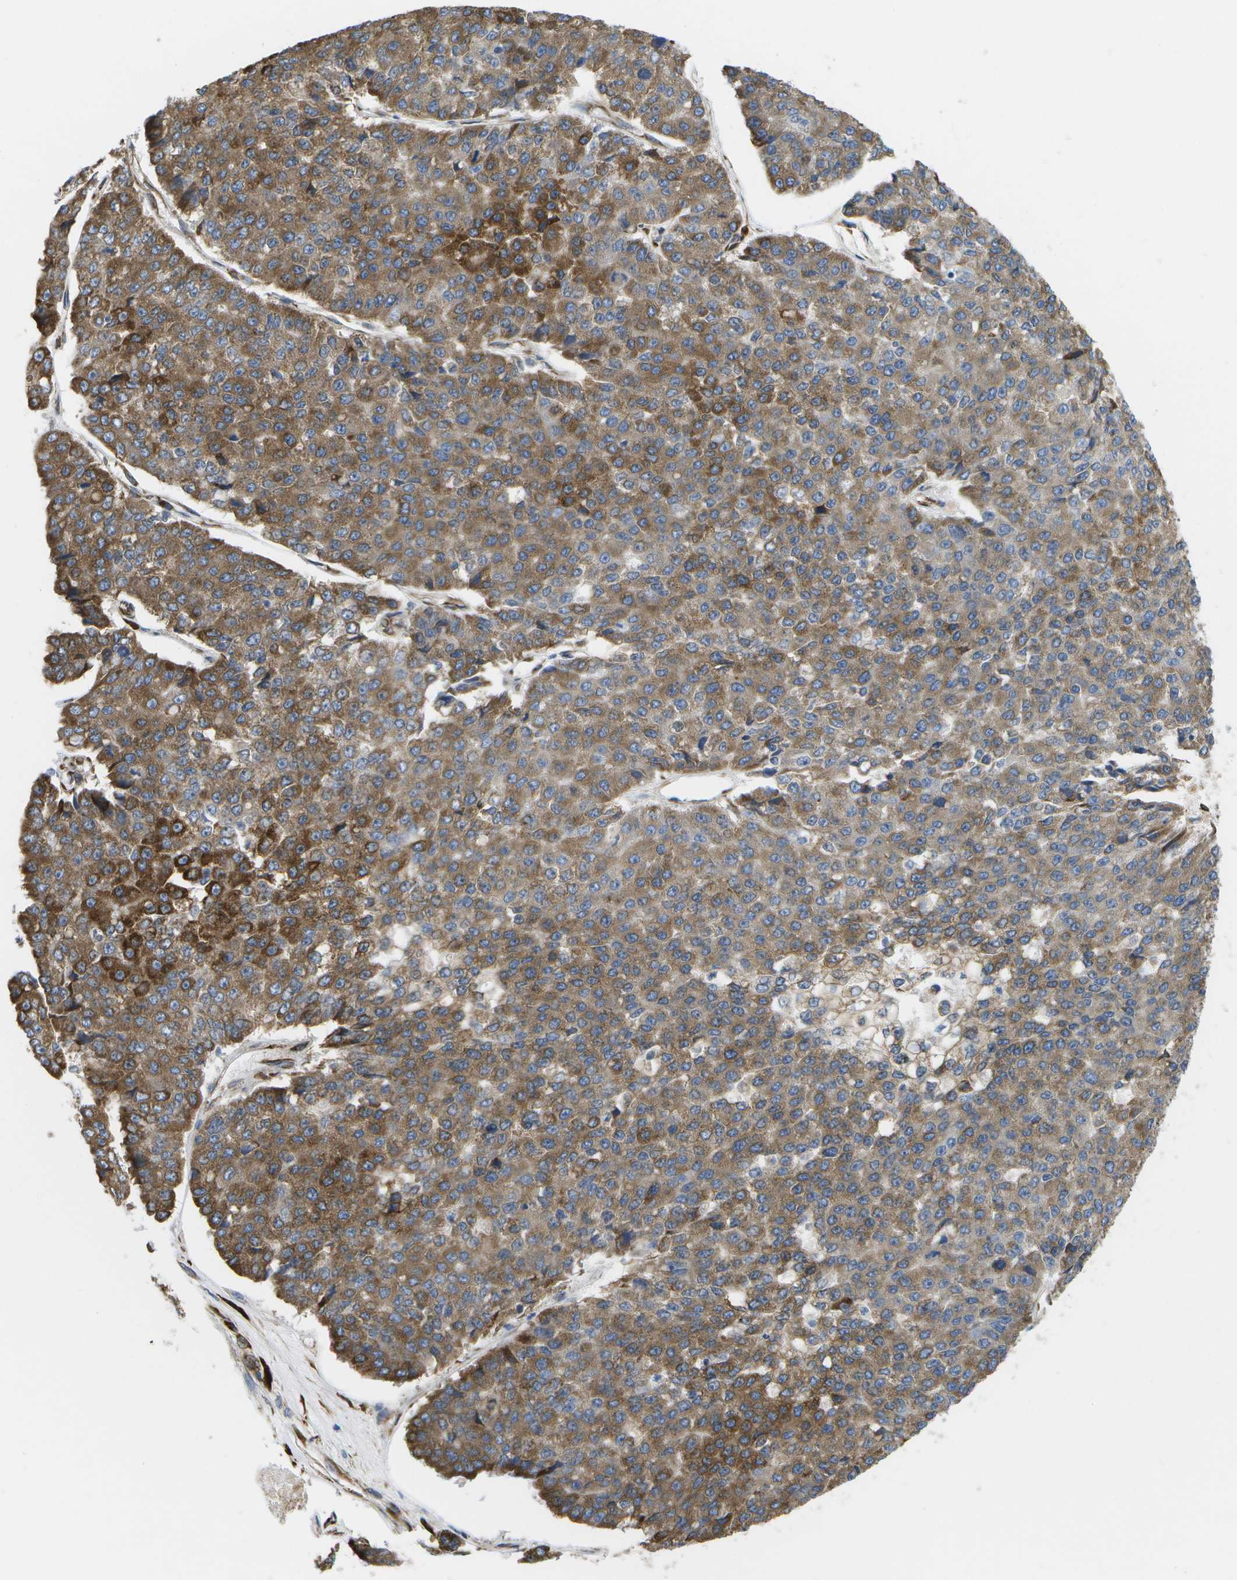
{"staining": {"intensity": "moderate", "quantity": ">75%", "location": "cytoplasmic/membranous"}, "tissue": "pancreatic cancer", "cell_type": "Tumor cells", "image_type": "cancer", "snomed": [{"axis": "morphology", "description": "Adenocarcinoma, NOS"}, {"axis": "topography", "description": "Pancreas"}], "caption": "The micrograph exhibits immunohistochemical staining of pancreatic cancer. There is moderate cytoplasmic/membranous positivity is present in approximately >75% of tumor cells. (IHC, brightfield microscopy, high magnification).", "gene": "ZDHHC17", "patient": {"sex": "male", "age": 50}}